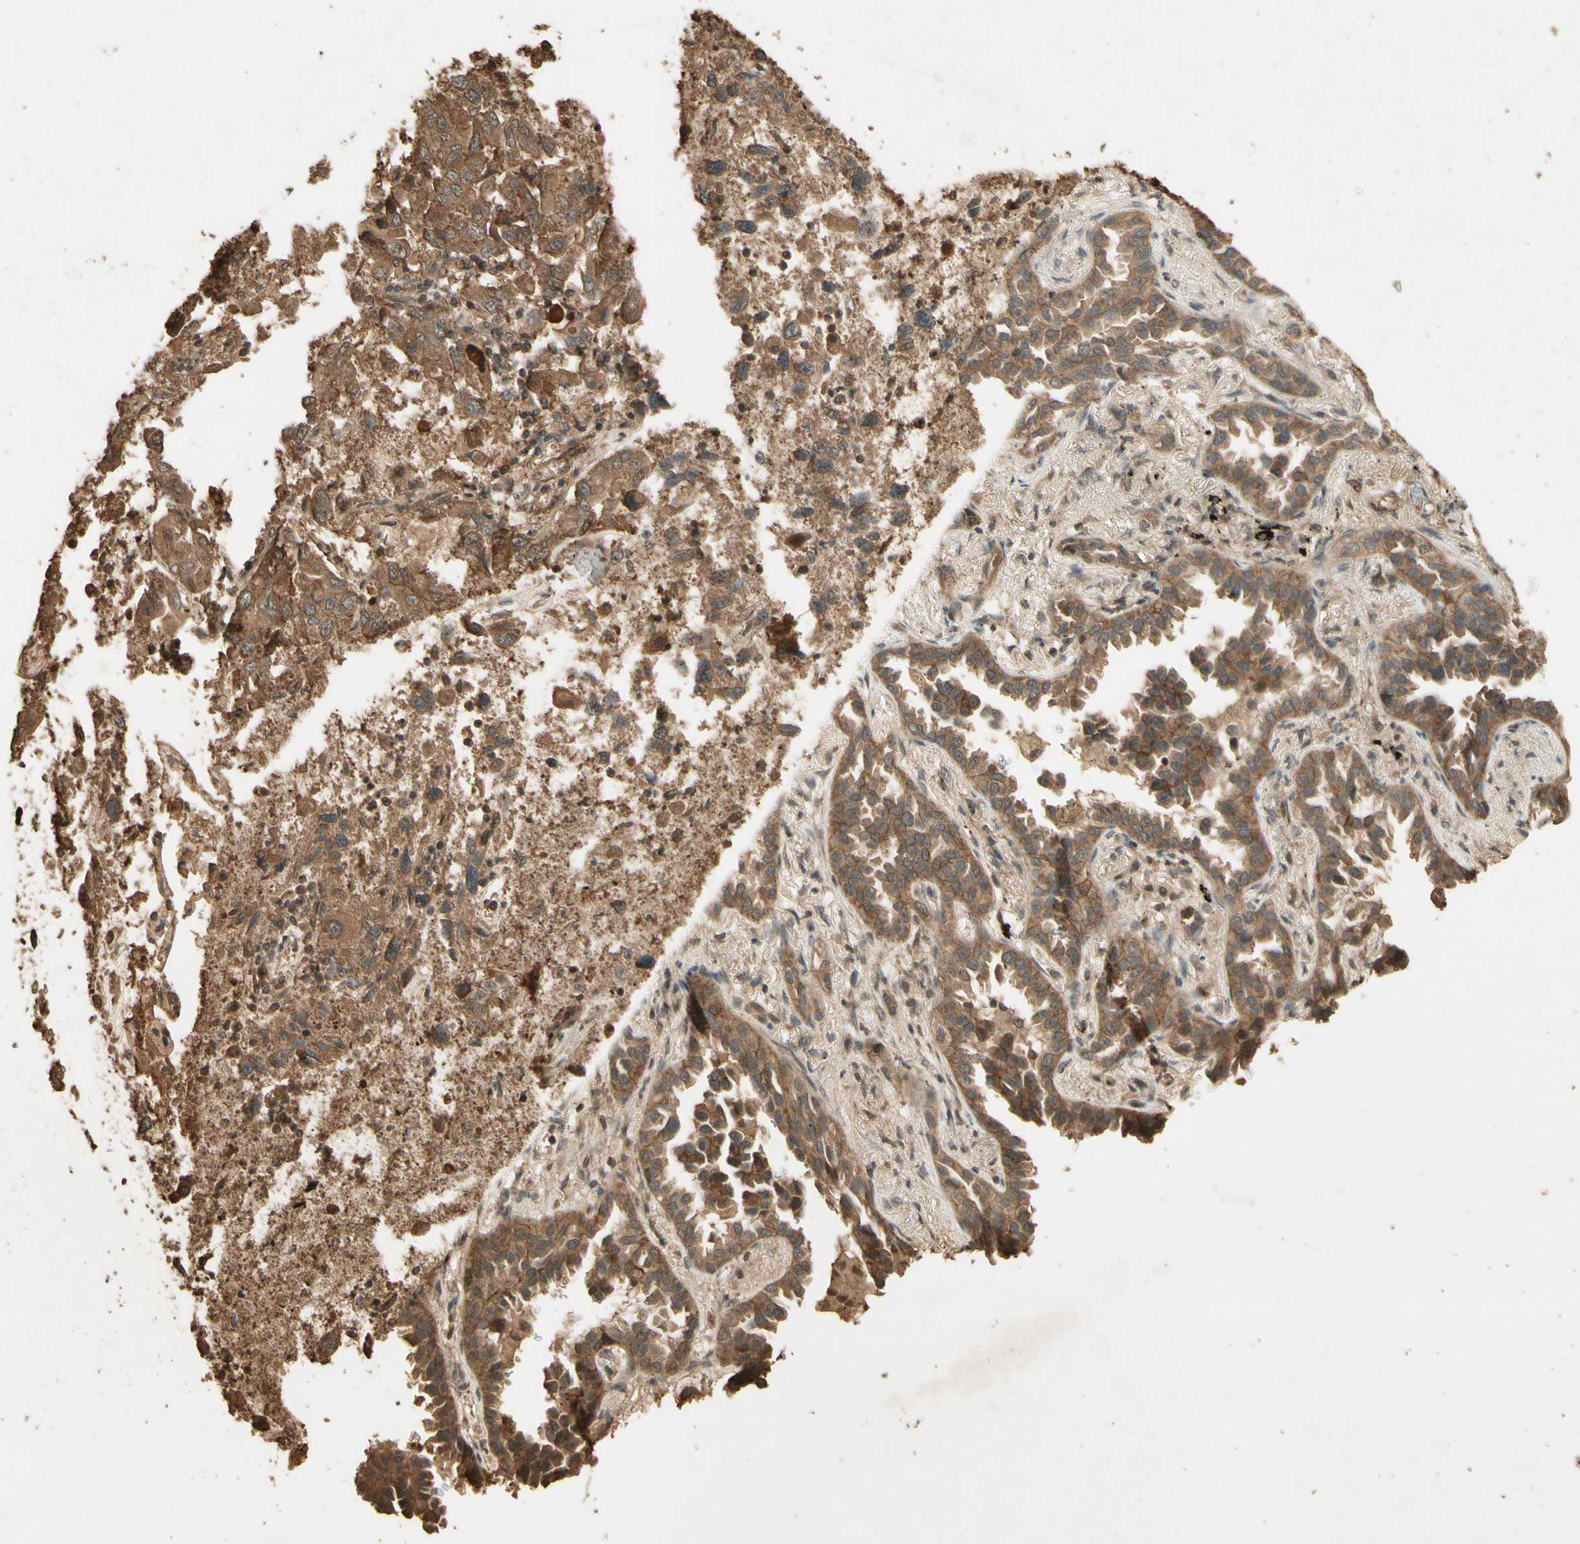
{"staining": {"intensity": "moderate", "quantity": ">75%", "location": "cytoplasmic/membranous"}, "tissue": "lung cancer", "cell_type": "Tumor cells", "image_type": "cancer", "snomed": [{"axis": "morphology", "description": "Normal tissue, NOS"}, {"axis": "morphology", "description": "Adenocarcinoma, NOS"}, {"axis": "topography", "description": "Lung"}], "caption": "There is medium levels of moderate cytoplasmic/membranous staining in tumor cells of lung adenocarcinoma, as demonstrated by immunohistochemical staining (brown color).", "gene": "SMAD9", "patient": {"sex": "male", "age": 59}}